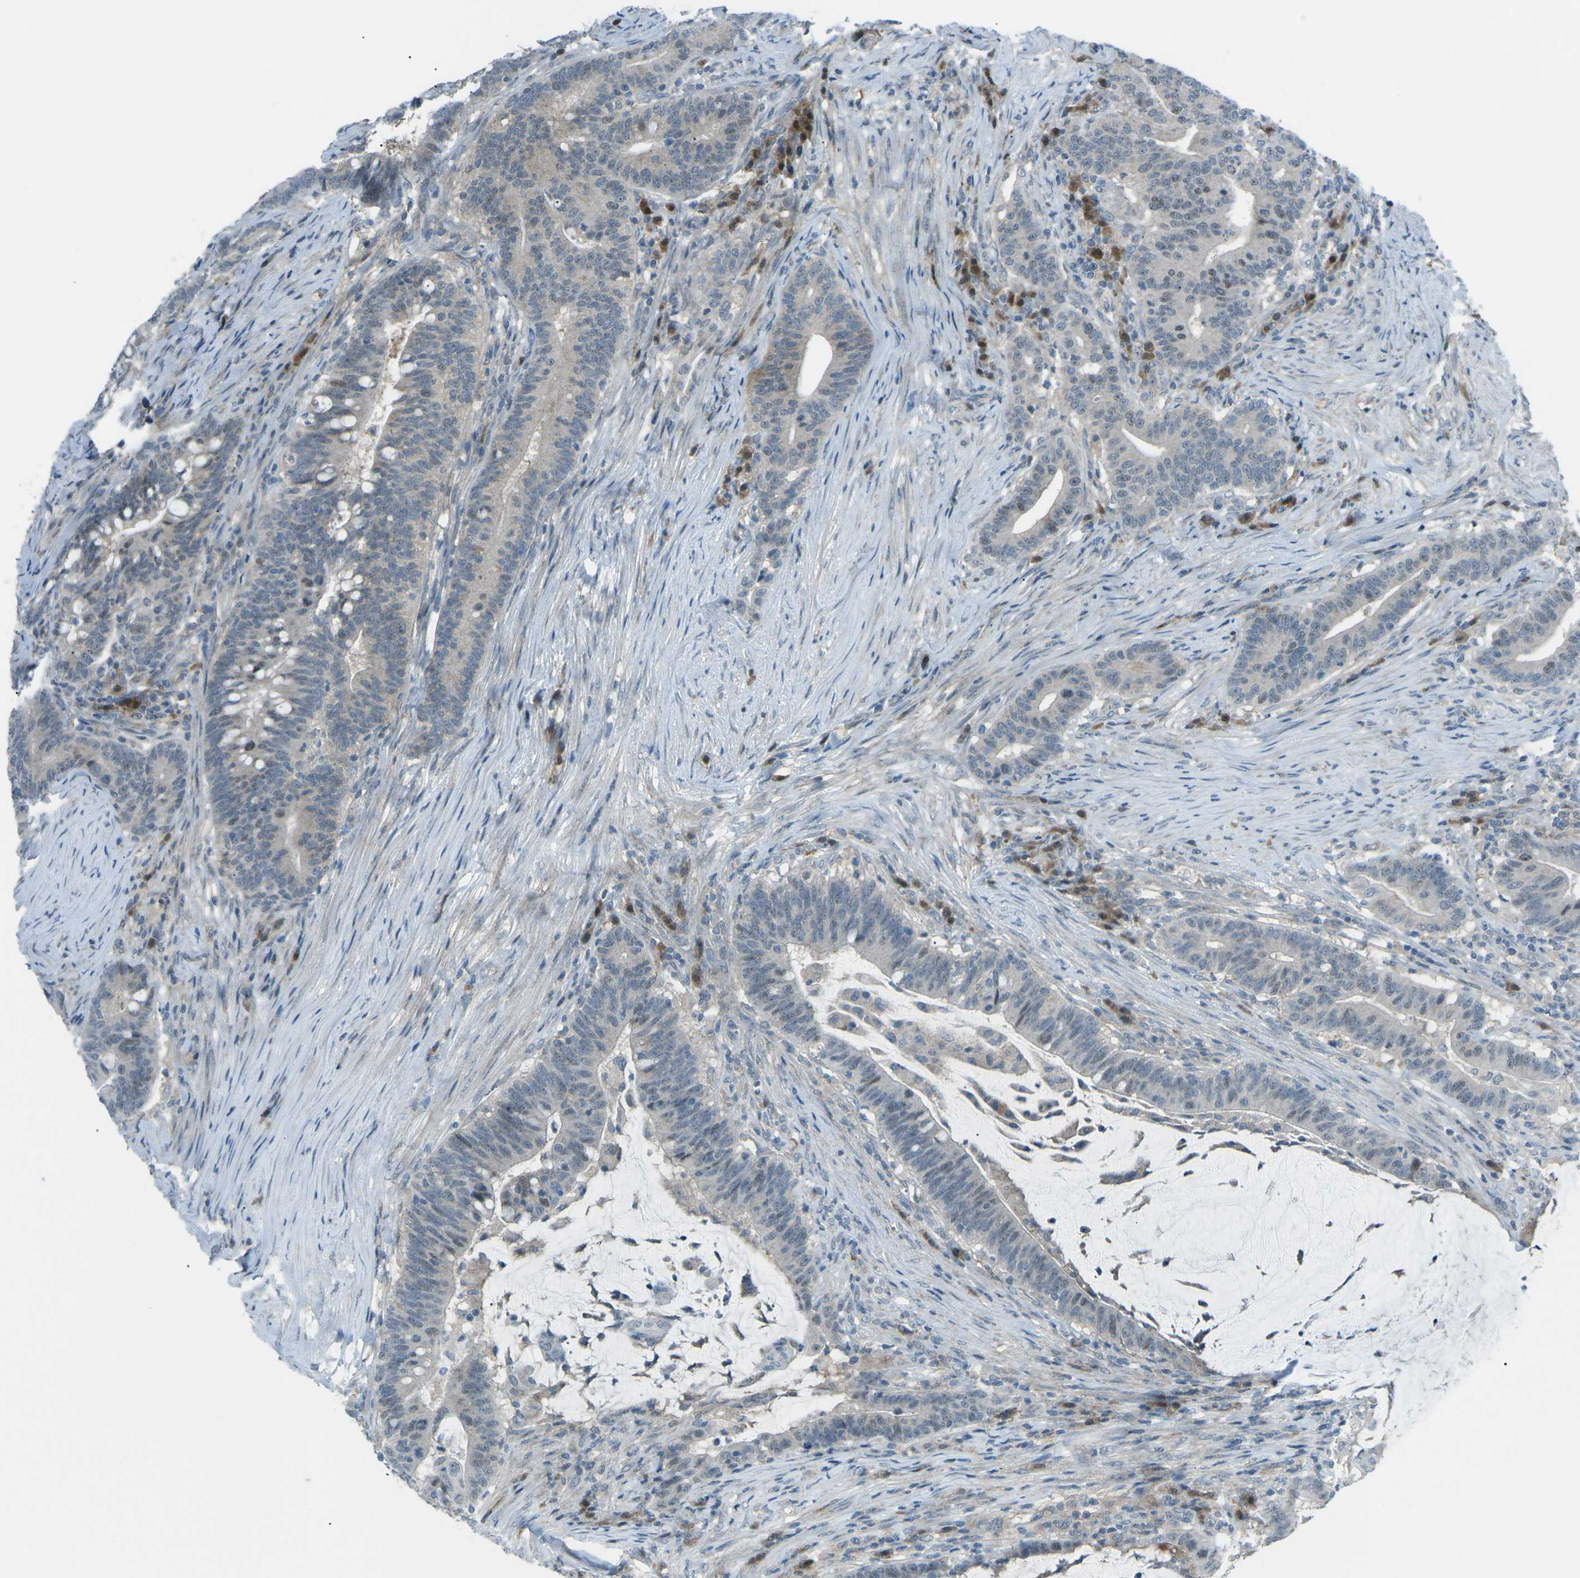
{"staining": {"intensity": "weak", "quantity": "<25%", "location": "cytoplasmic/membranous,nuclear"}, "tissue": "colorectal cancer", "cell_type": "Tumor cells", "image_type": "cancer", "snomed": [{"axis": "morphology", "description": "Normal tissue, NOS"}, {"axis": "morphology", "description": "Adenocarcinoma, NOS"}, {"axis": "topography", "description": "Colon"}], "caption": "The image demonstrates no staining of tumor cells in adenocarcinoma (colorectal).", "gene": "PRKCA", "patient": {"sex": "female", "age": 66}}